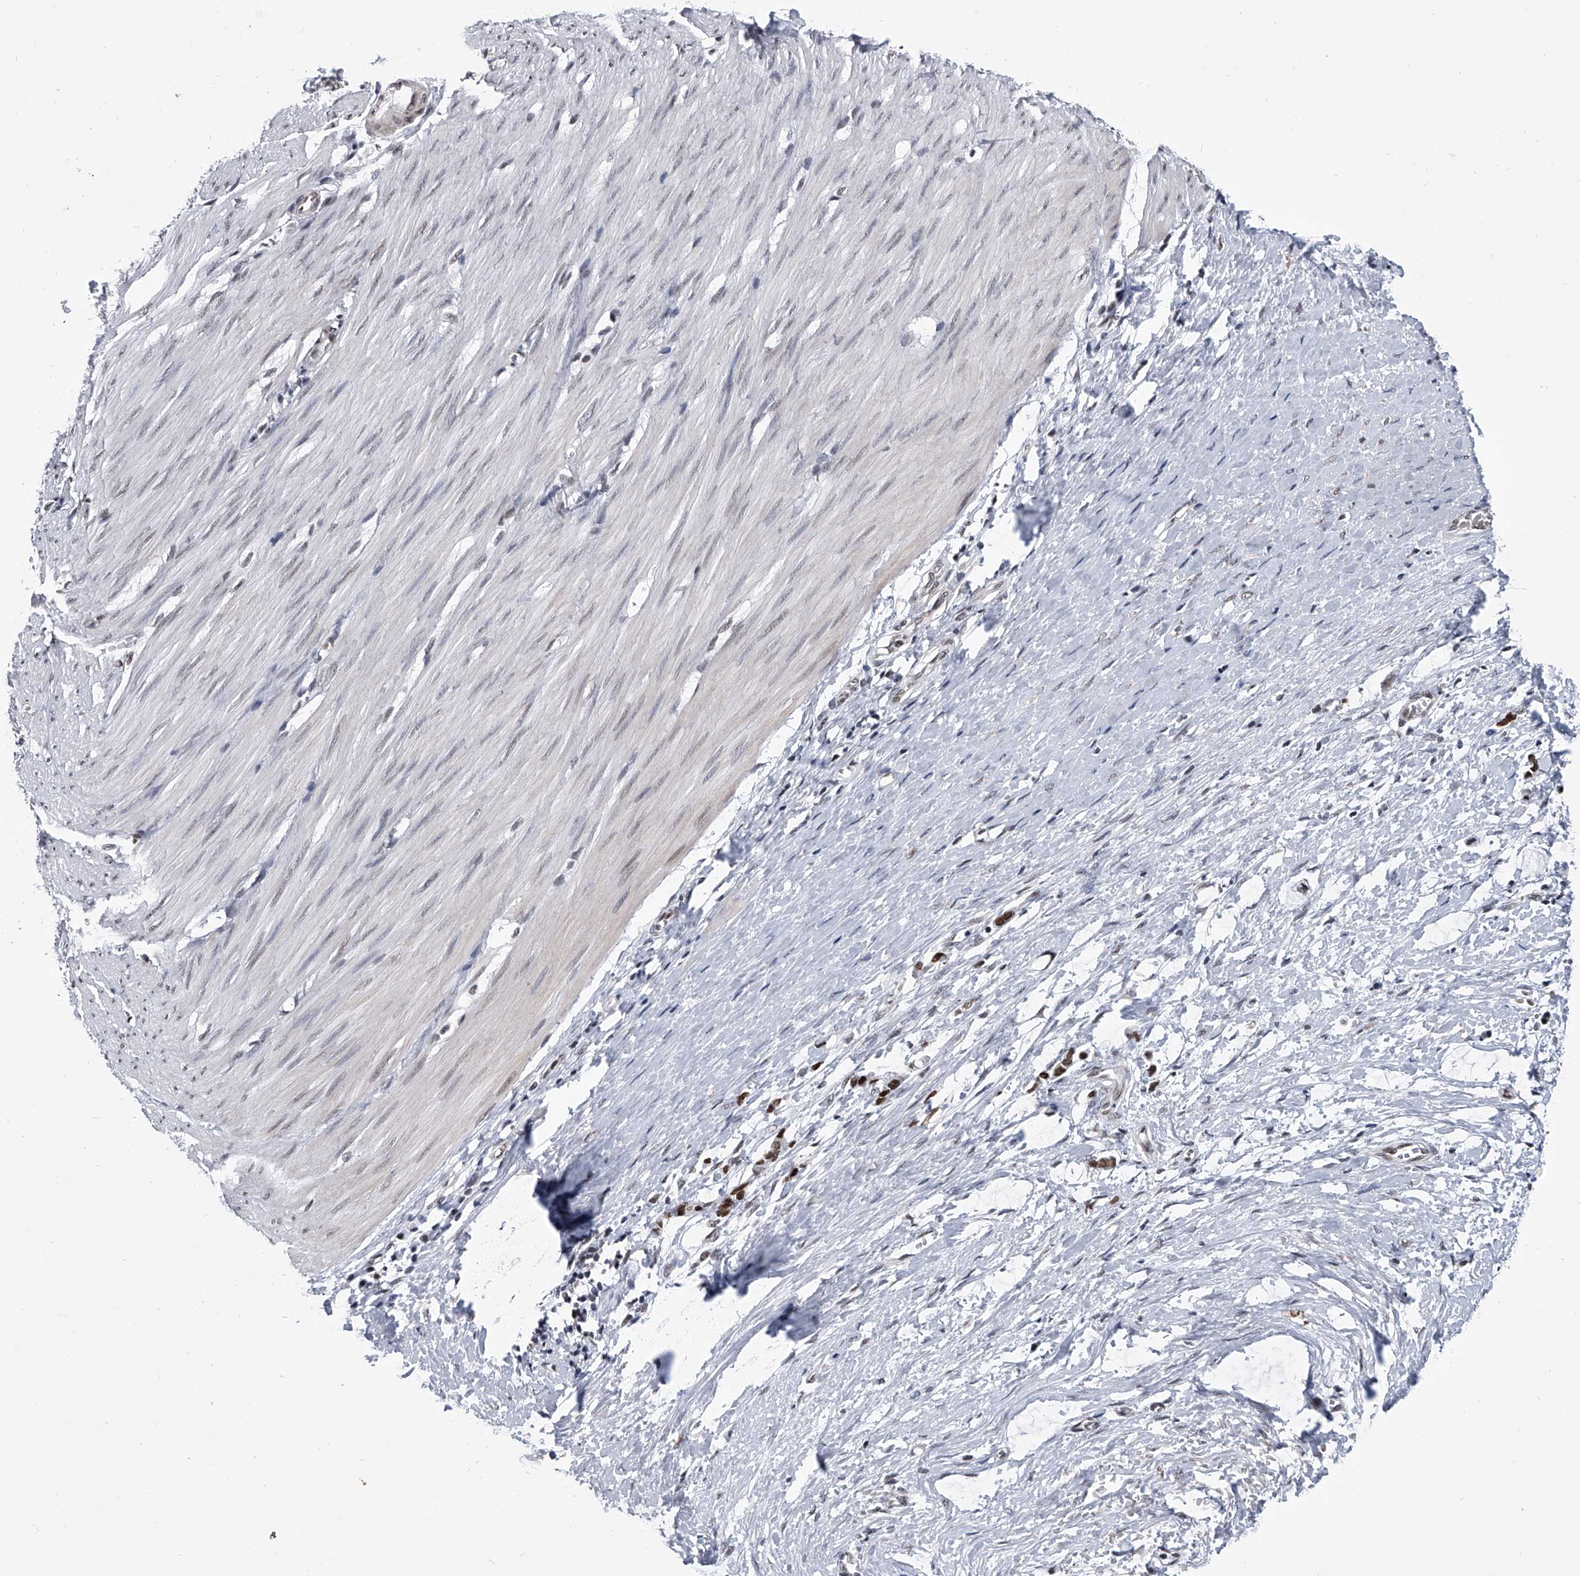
{"staining": {"intensity": "weak", "quantity": ">75%", "location": "cytoplasmic/membranous,nuclear"}, "tissue": "smooth muscle", "cell_type": "Smooth muscle cells", "image_type": "normal", "snomed": [{"axis": "morphology", "description": "Normal tissue, NOS"}, {"axis": "morphology", "description": "Adenocarcinoma, NOS"}, {"axis": "topography", "description": "Colon"}, {"axis": "topography", "description": "Peripheral nerve tissue"}], "caption": "Smooth muscle stained for a protein reveals weak cytoplasmic/membranous,nuclear positivity in smooth muscle cells.", "gene": "SIM2", "patient": {"sex": "male", "age": 14}}